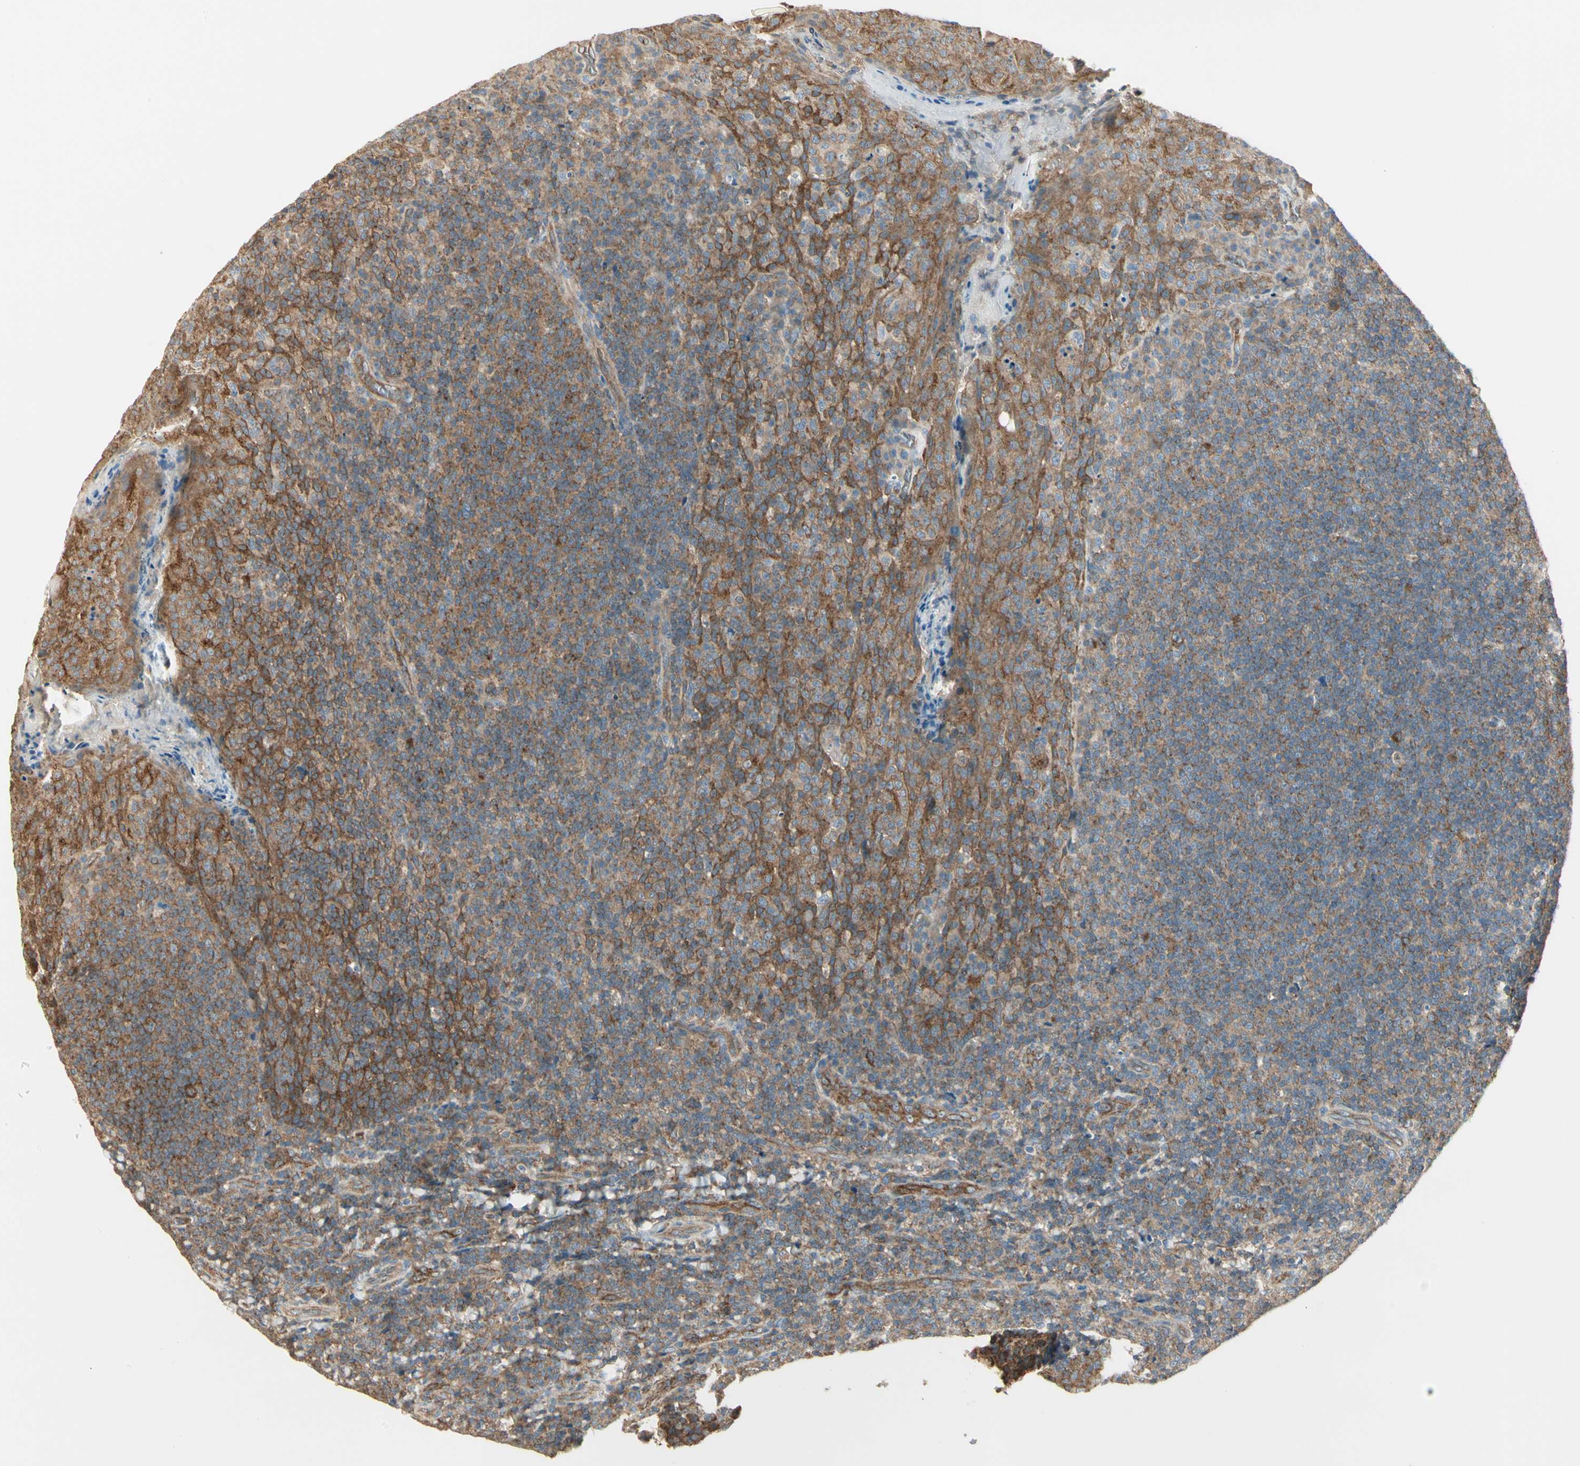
{"staining": {"intensity": "moderate", "quantity": ">75%", "location": "cytoplasmic/membranous"}, "tissue": "tonsil", "cell_type": "Germinal center cells", "image_type": "normal", "snomed": [{"axis": "morphology", "description": "Normal tissue, NOS"}, {"axis": "topography", "description": "Tonsil"}], "caption": "Immunohistochemistry of normal tonsil shows medium levels of moderate cytoplasmic/membranous staining in approximately >75% of germinal center cells.", "gene": "AGFG1", "patient": {"sex": "male", "age": 17}}